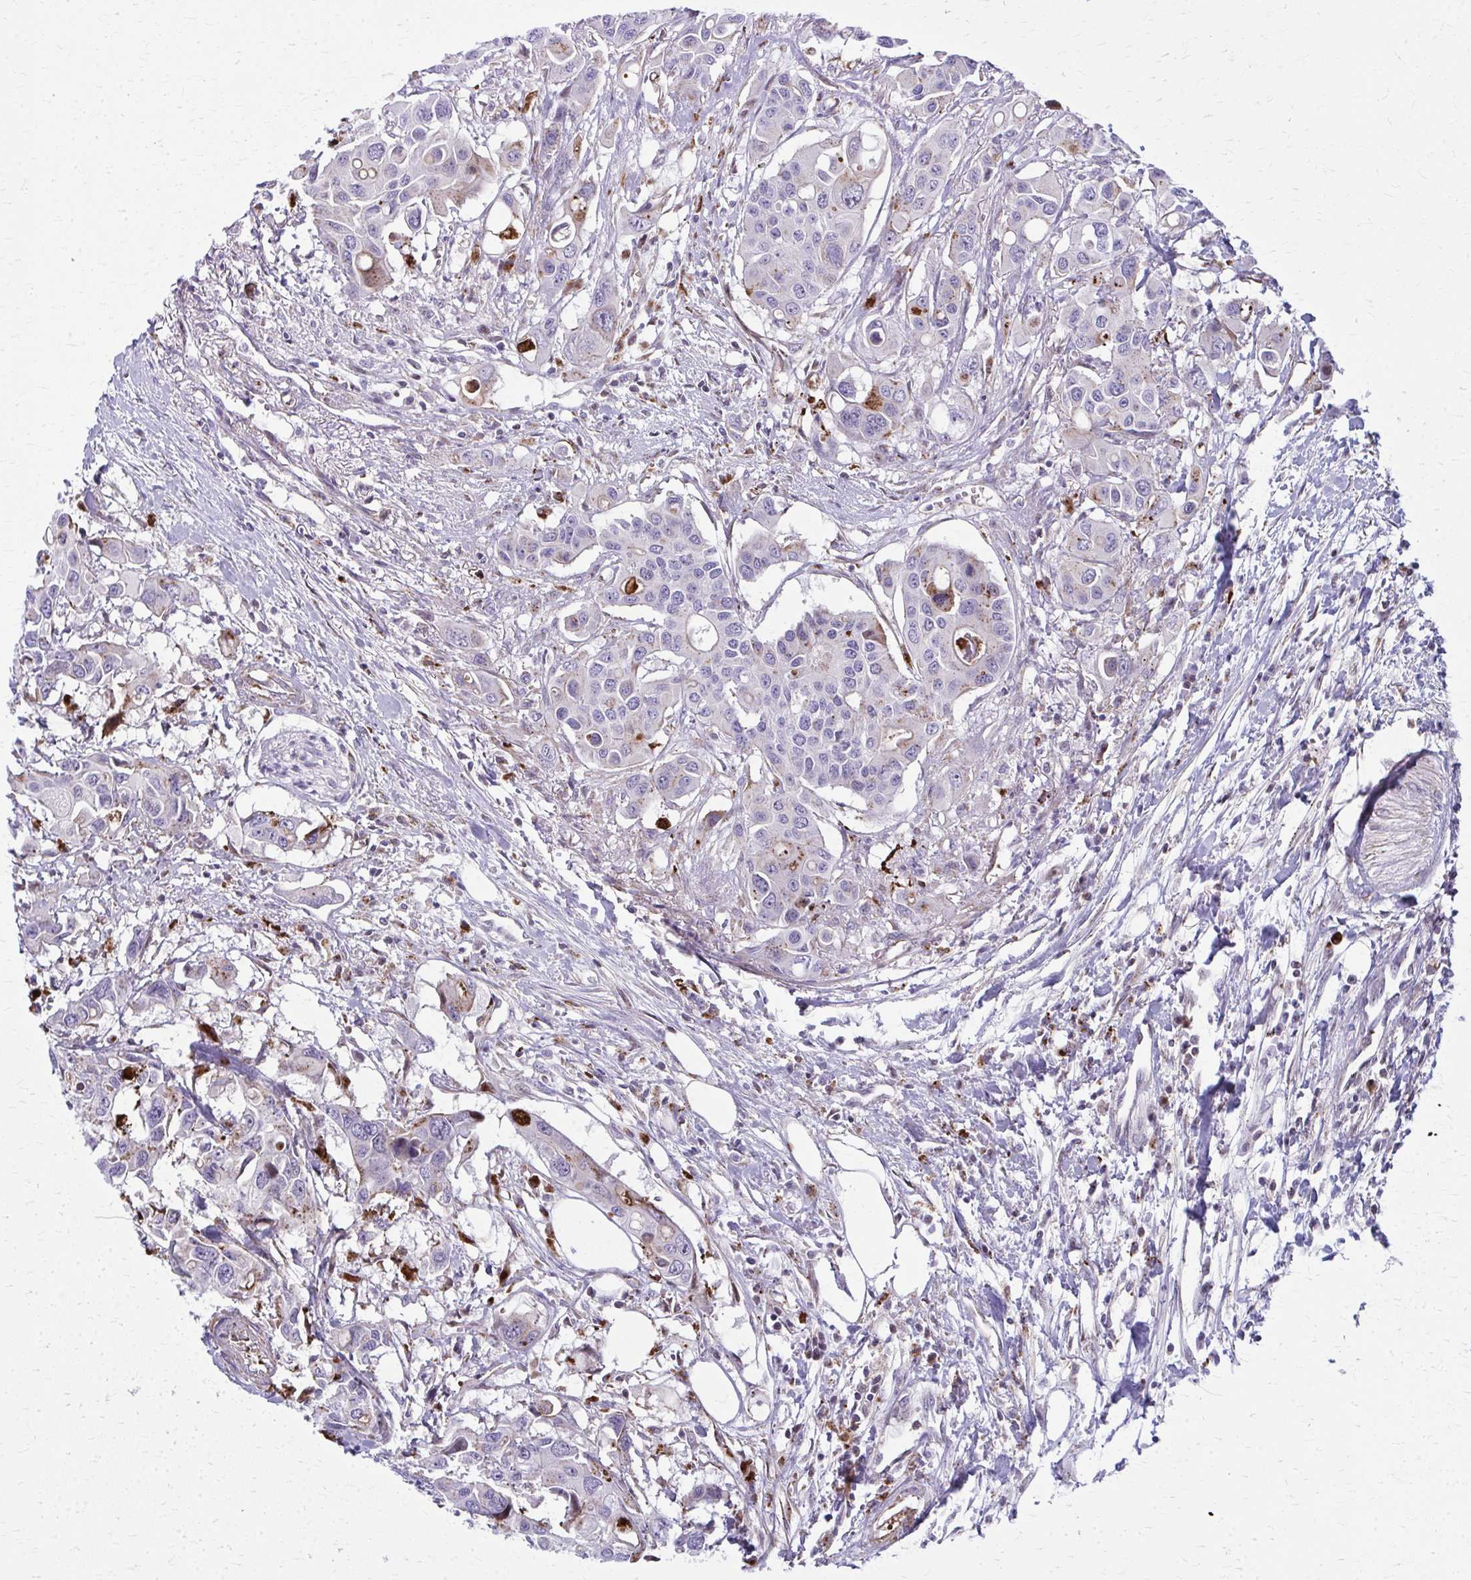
{"staining": {"intensity": "weak", "quantity": "<25%", "location": "cytoplasmic/membranous"}, "tissue": "colorectal cancer", "cell_type": "Tumor cells", "image_type": "cancer", "snomed": [{"axis": "morphology", "description": "Adenocarcinoma, NOS"}, {"axis": "topography", "description": "Colon"}], "caption": "Photomicrograph shows no significant protein expression in tumor cells of colorectal cancer.", "gene": "LRRC4B", "patient": {"sex": "male", "age": 77}}